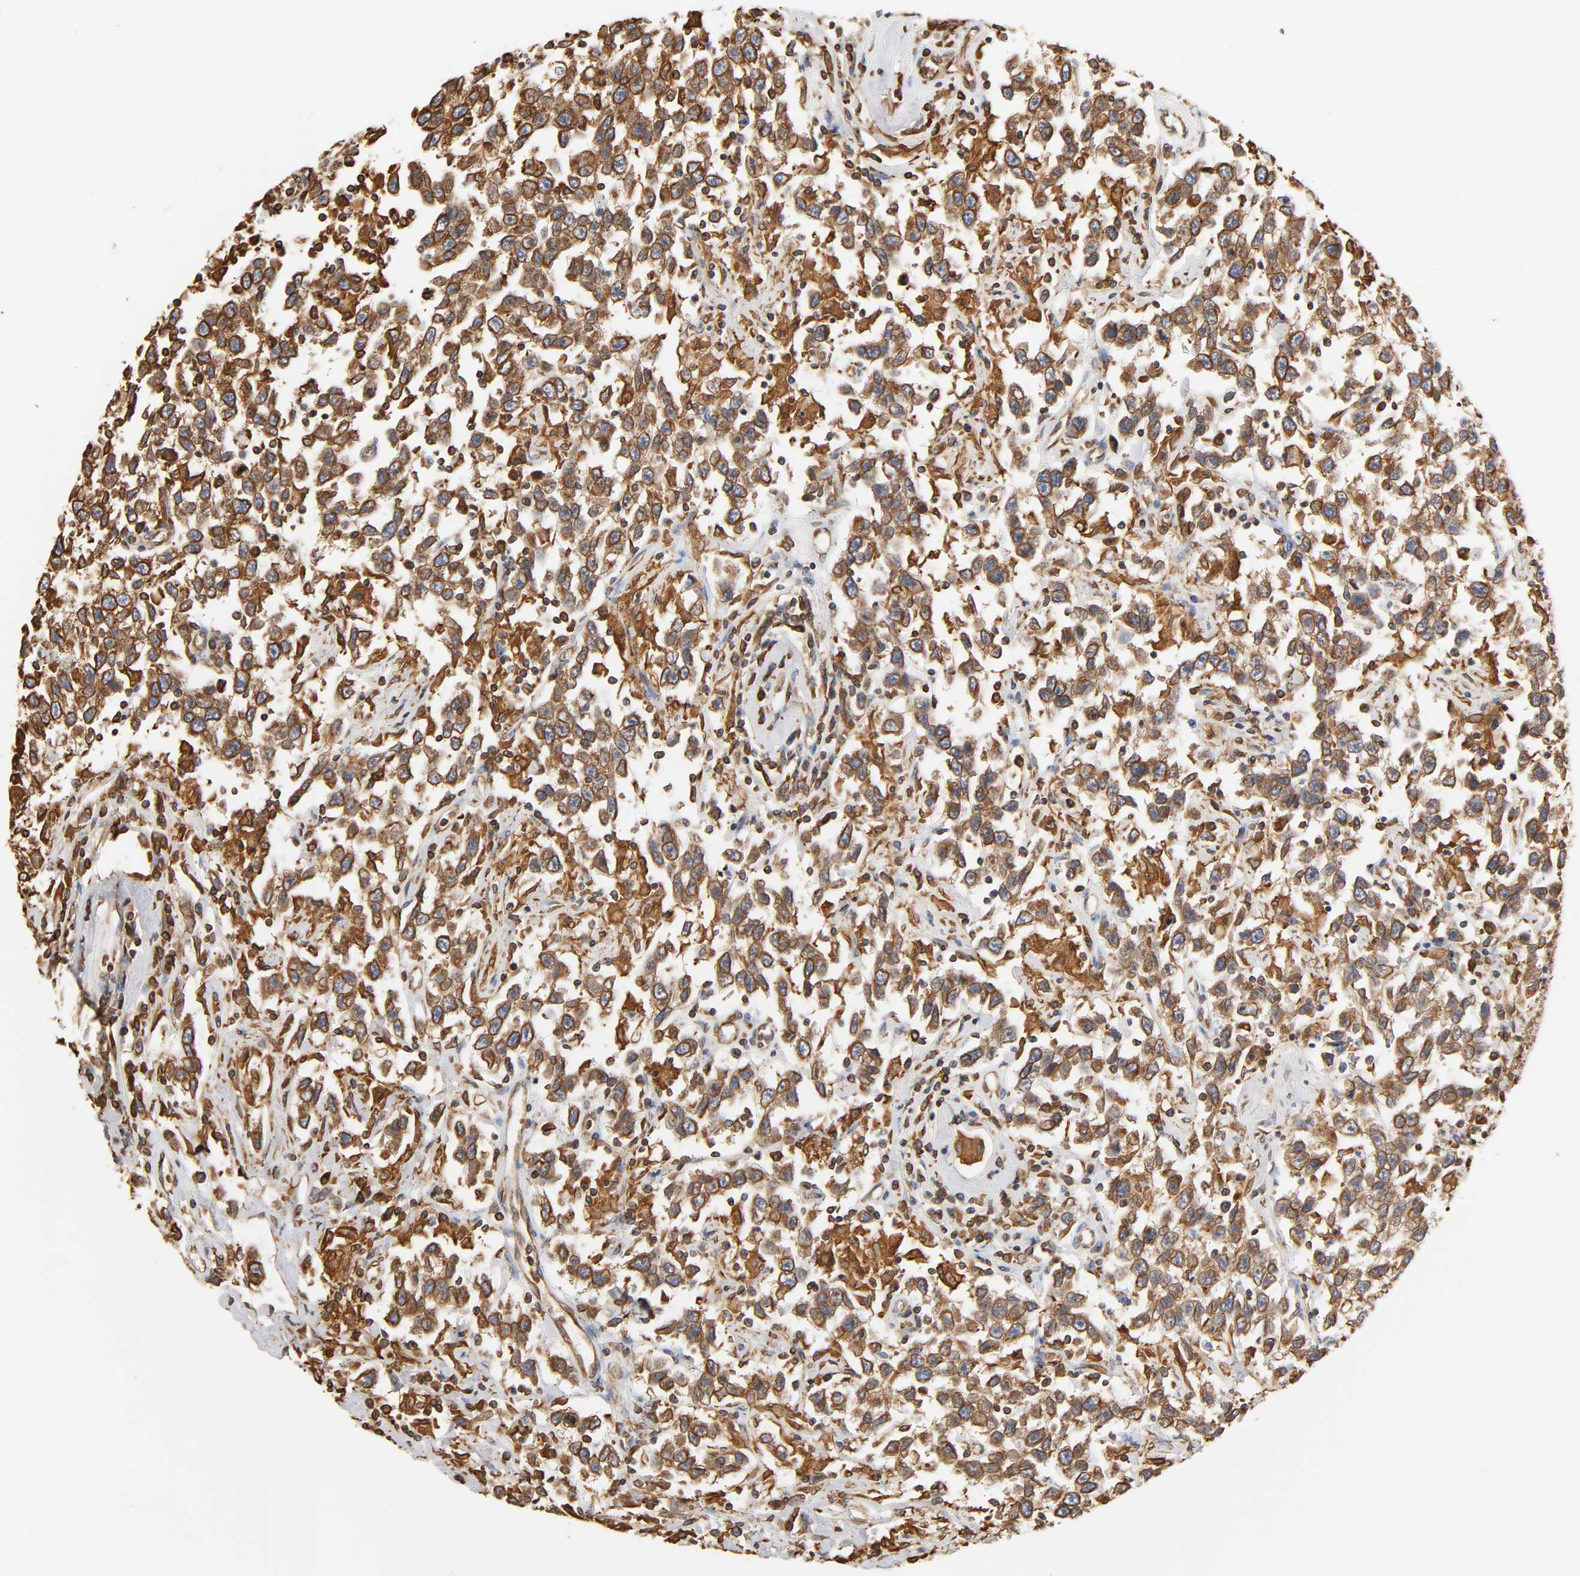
{"staining": {"intensity": "strong", "quantity": ">75%", "location": "cytoplasmic/membranous"}, "tissue": "testis cancer", "cell_type": "Tumor cells", "image_type": "cancer", "snomed": [{"axis": "morphology", "description": "Seminoma, NOS"}, {"axis": "topography", "description": "Testis"}], "caption": "IHC photomicrograph of neoplastic tissue: human testis cancer stained using immunohistochemistry shows high levels of strong protein expression localized specifically in the cytoplasmic/membranous of tumor cells, appearing as a cytoplasmic/membranous brown color.", "gene": "BCAP31", "patient": {"sex": "male", "age": 41}}